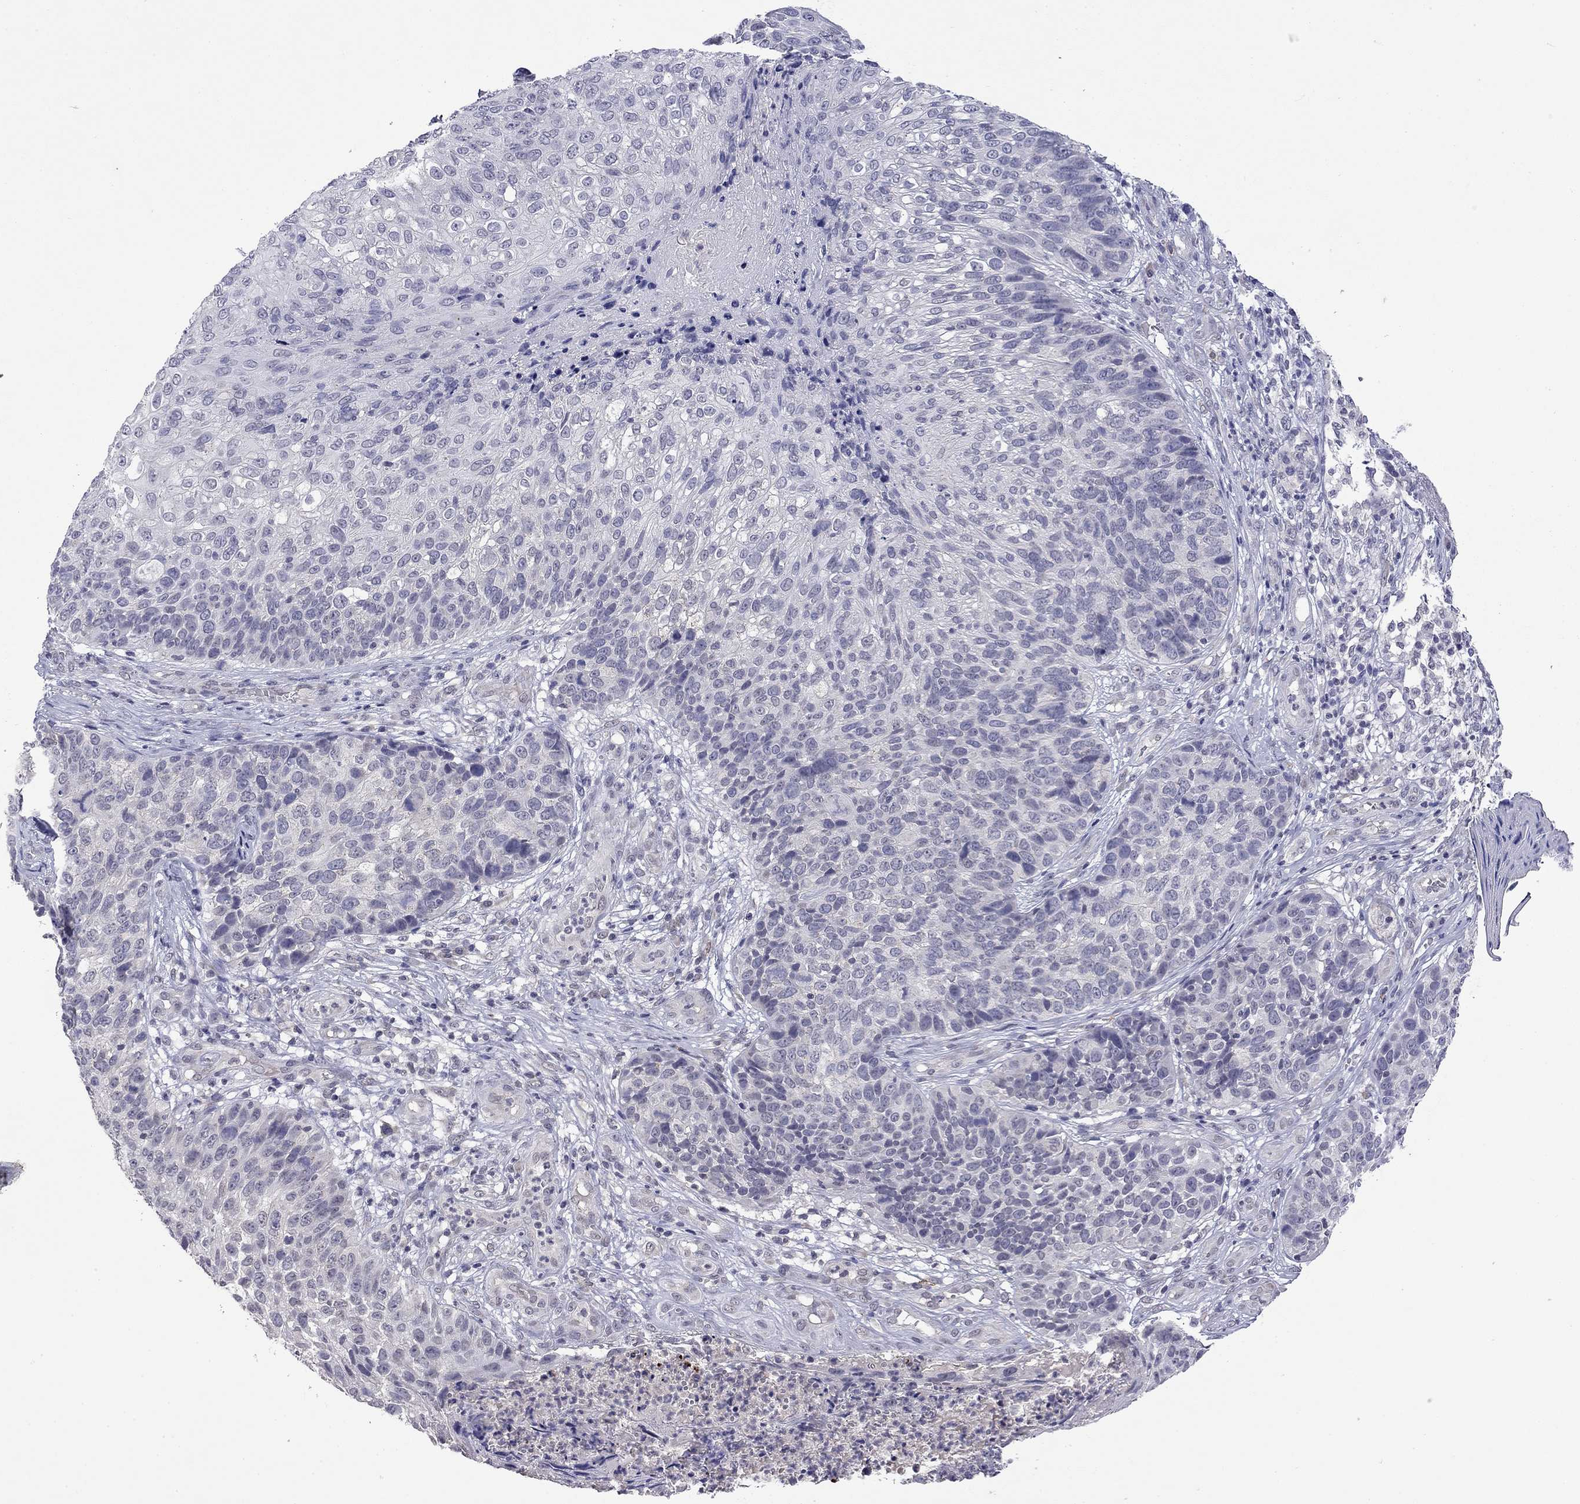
{"staining": {"intensity": "negative", "quantity": "none", "location": "none"}, "tissue": "skin cancer", "cell_type": "Tumor cells", "image_type": "cancer", "snomed": [{"axis": "morphology", "description": "Squamous cell carcinoma, NOS"}, {"axis": "topography", "description": "Skin"}], "caption": "Micrograph shows no protein expression in tumor cells of skin squamous cell carcinoma tissue.", "gene": "WNK3", "patient": {"sex": "male", "age": 92}}